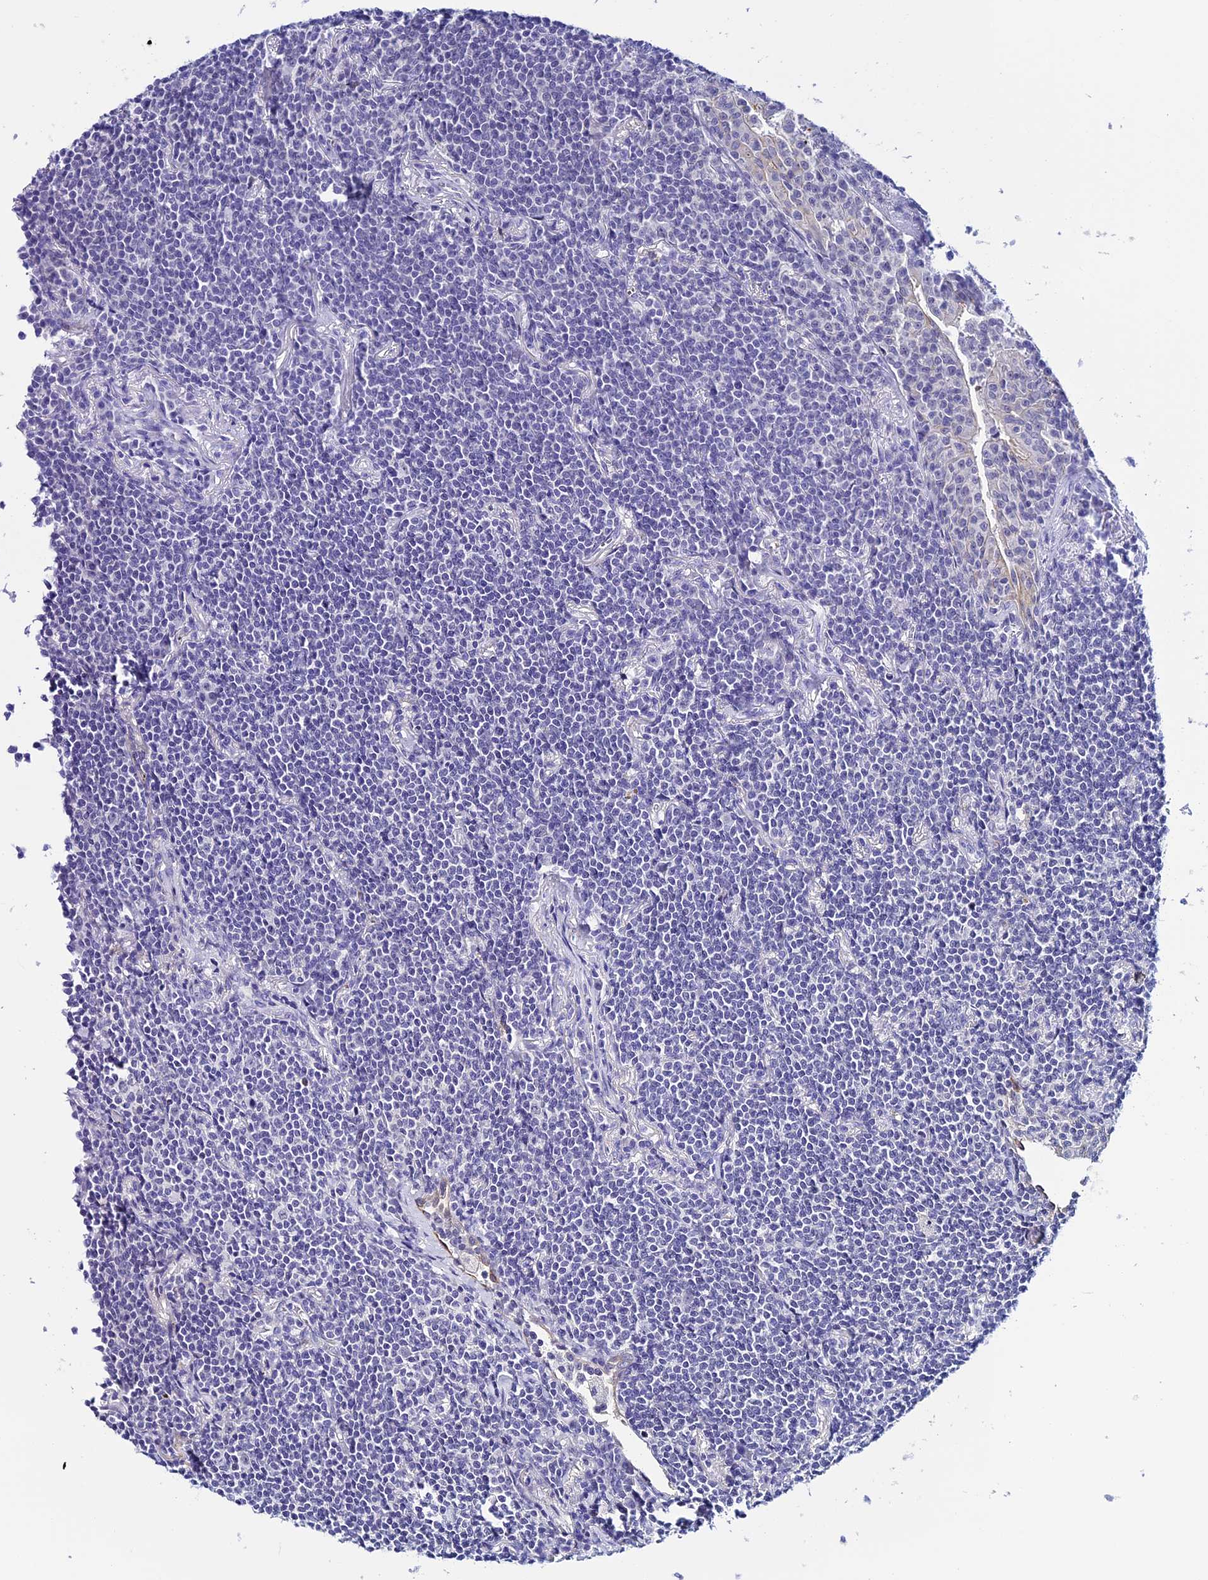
{"staining": {"intensity": "negative", "quantity": "none", "location": "none"}, "tissue": "lymphoma", "cell_type": "Tumor cells", "image_type": "cancer", "snomed": [{"axis": "morphology", "description": "Malignant lymphoma, non-Hodgkin's type, Low grade"}, {"axis": "topography", "description": "Lung"}], "caption": "This histopathology image is of lymphoma stained with immunohistochemistry to label a protein in brown with the nuclei are counter-stained blue. There is no positivity in tumor cells.", "gene": "RASGEF1B", "patient": {"sex": "female", "age": 71}}